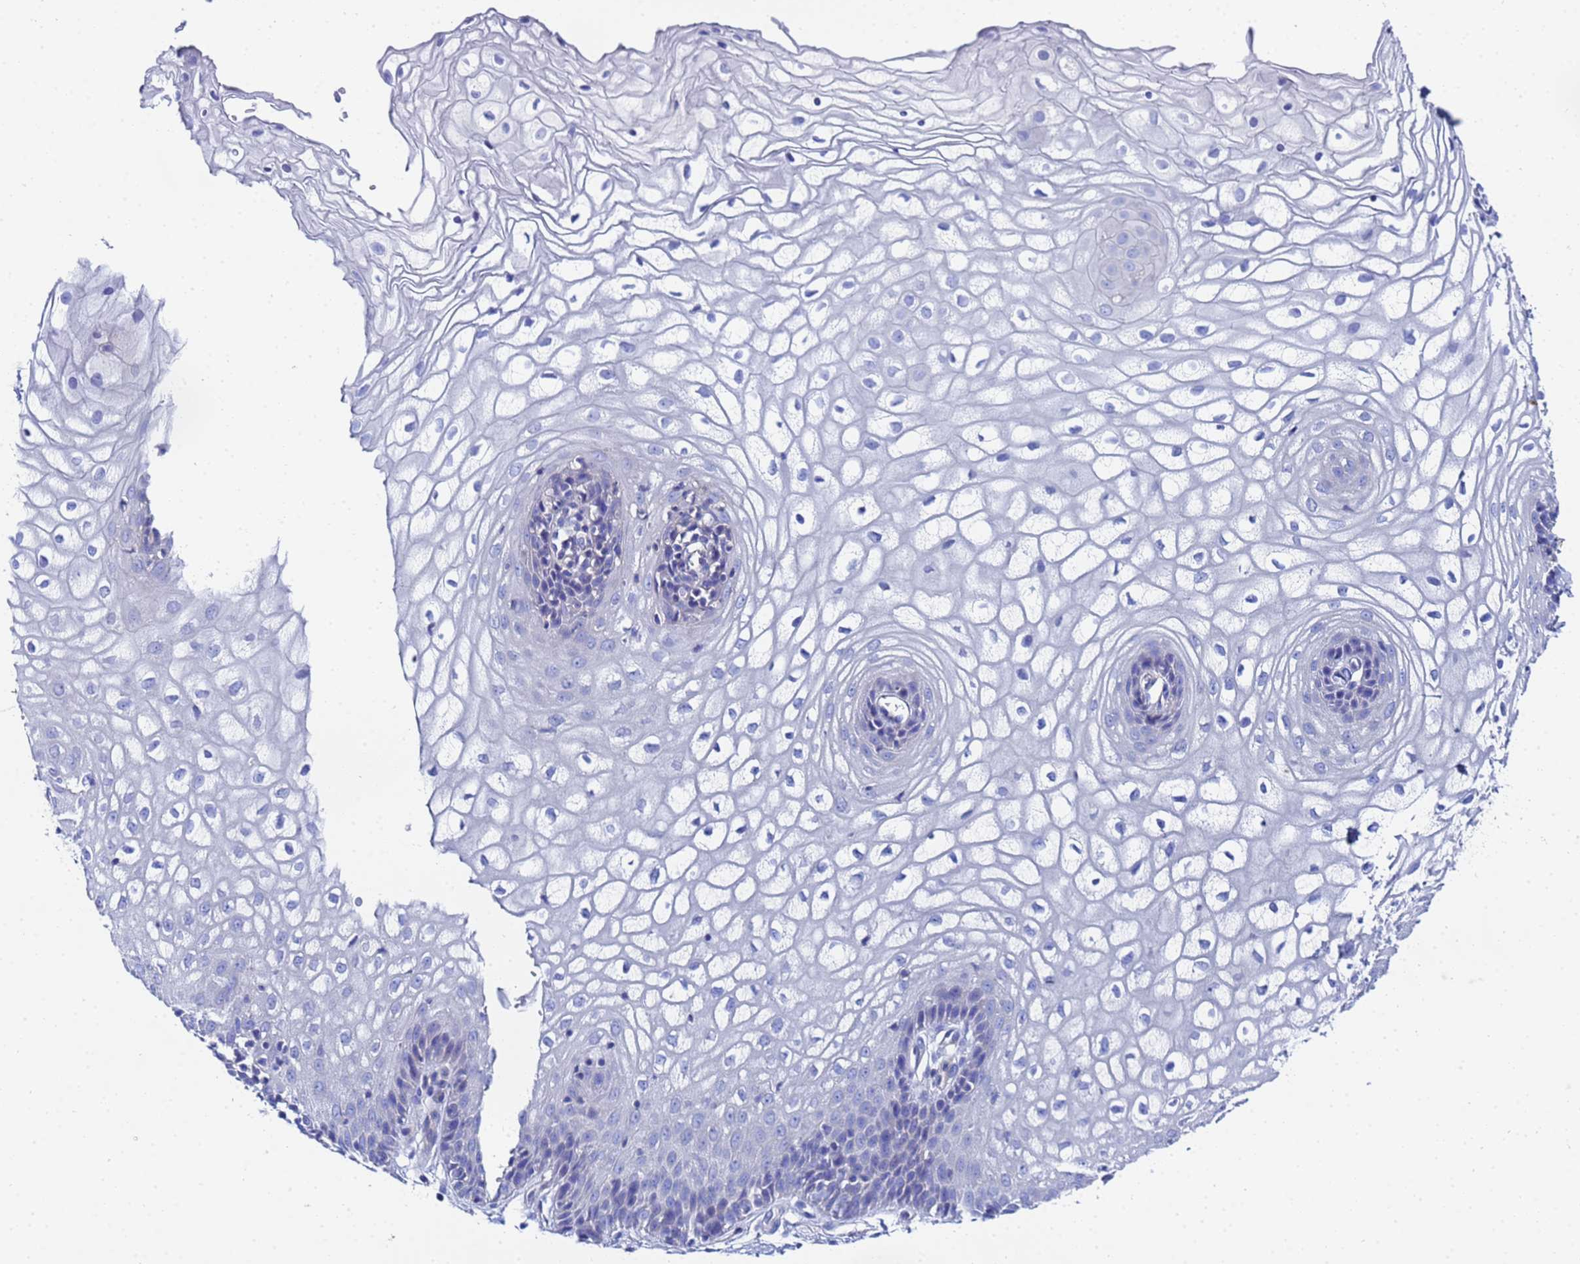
{"staining": {"intensity": "negative", "quantity": "none", "location": "none"}, "tissue": "vagina", "cell_type": "Squamous epithelial cells", "image_type": "normal", "snomed": [{"axis": "morphology", "description": "Normal tissue, NOS"}, {"axis": "topography", "description": "Vagina"}], "caption": "A photomicrograph of human vagina is negative for staining in squamous epithelial cells.", "gene": "RAB39A", "patient": {"sex": "female", "age": 34}}